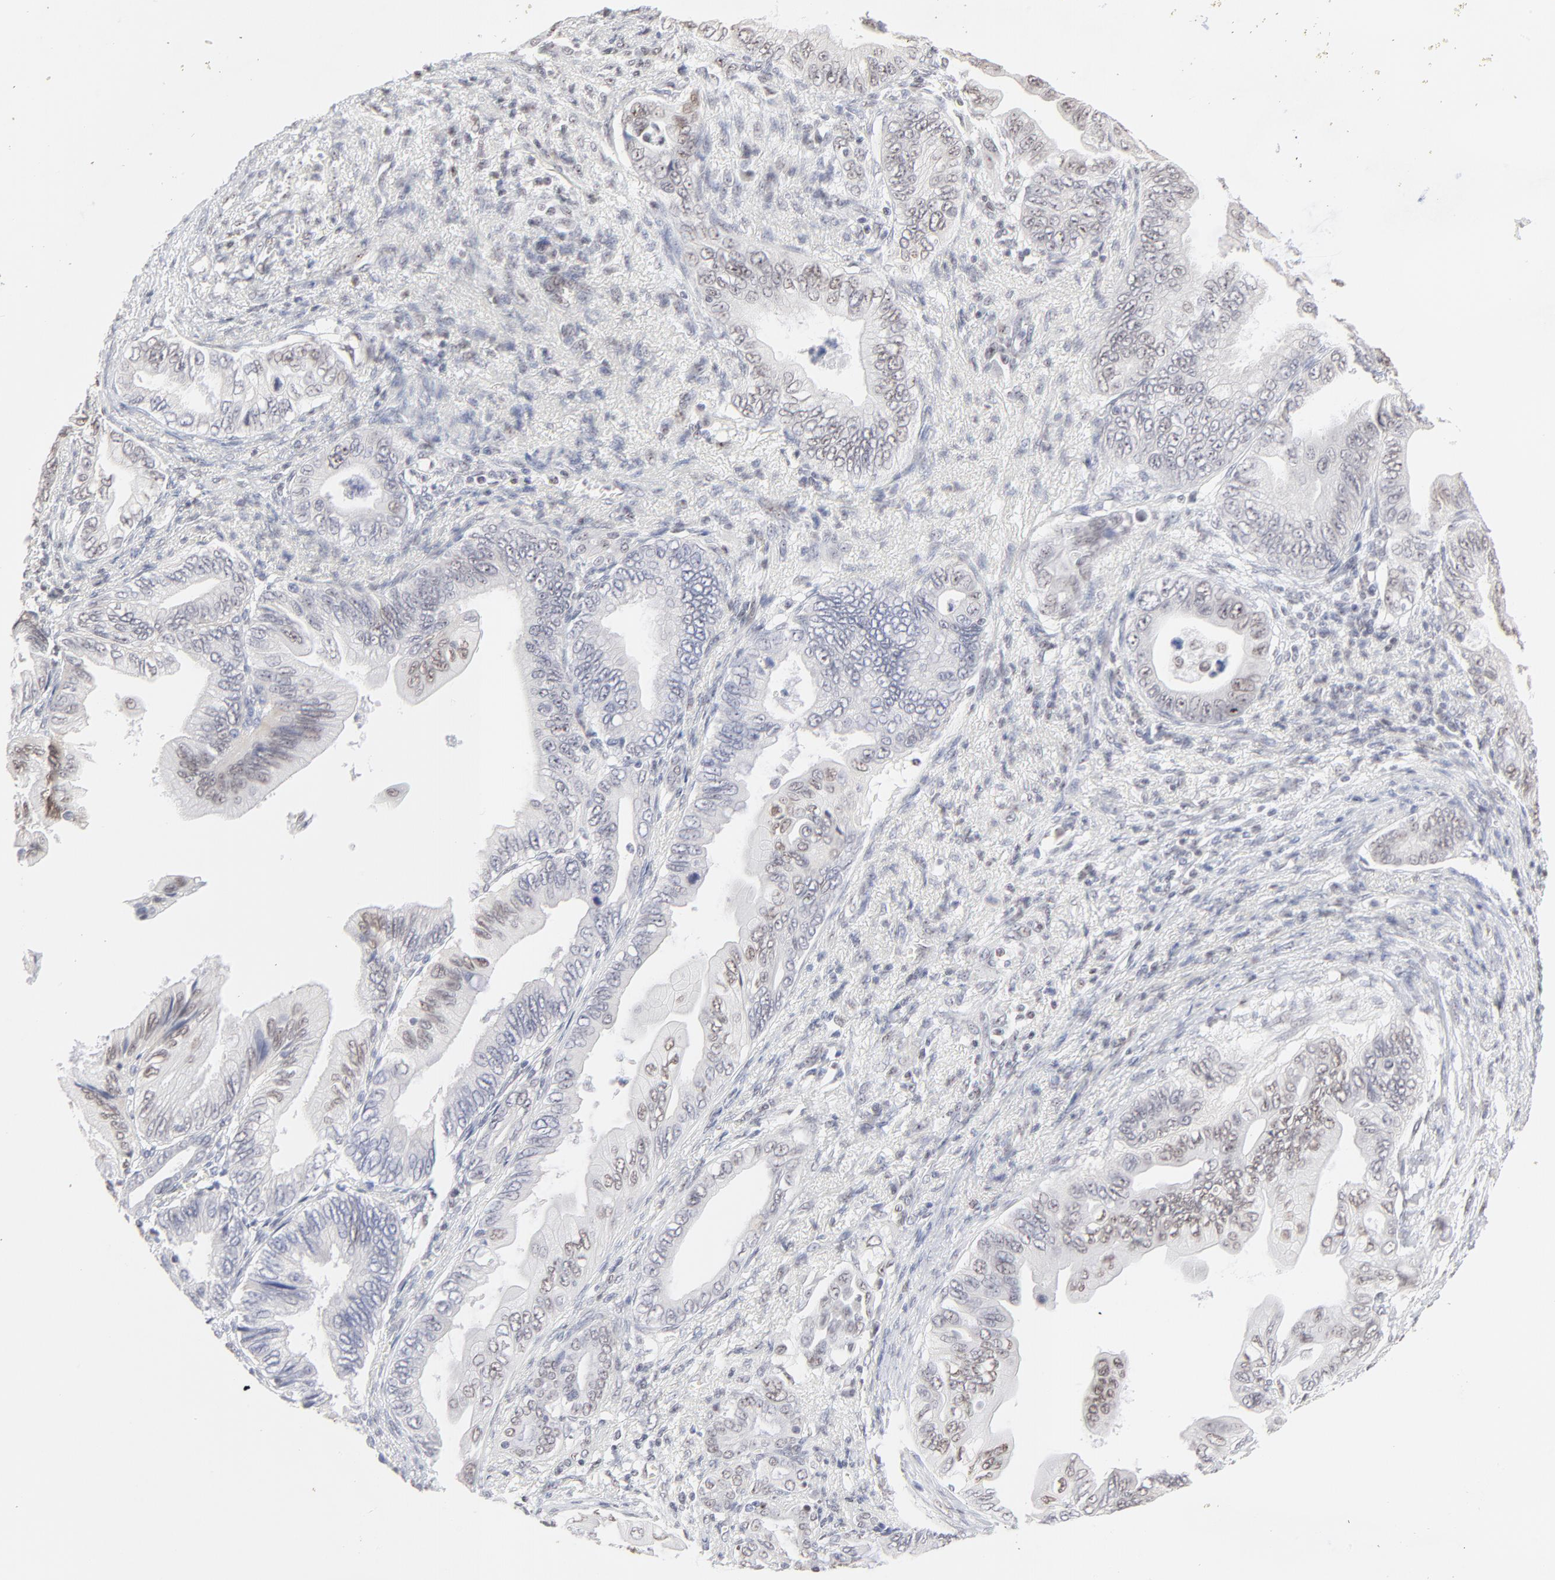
{"staining": {"intensity": "negative", "quantity": "none", "location": "none"}, "tissue": "pancreatic cancer", "cell_type": "Tumor cells", "image_type": "cancer", "snomed": [{"axis": "morphology", "description": "Adenocarcinoma, NOS"}, {"axis": "topography", "description": "Pancreas"}], "caption": "This image is of adenocarcinoma (pancreatic) stained with immunohistochemistry to label a protein in brown with the nuclei are counter-stained blue. There is no staining in tumor cells. (Brightfield microscopy of DAB immunohistochemistry (IHC) at high magnification).", "gene": "NFIL3", "patient": {"sex": "female", "age": 66}}